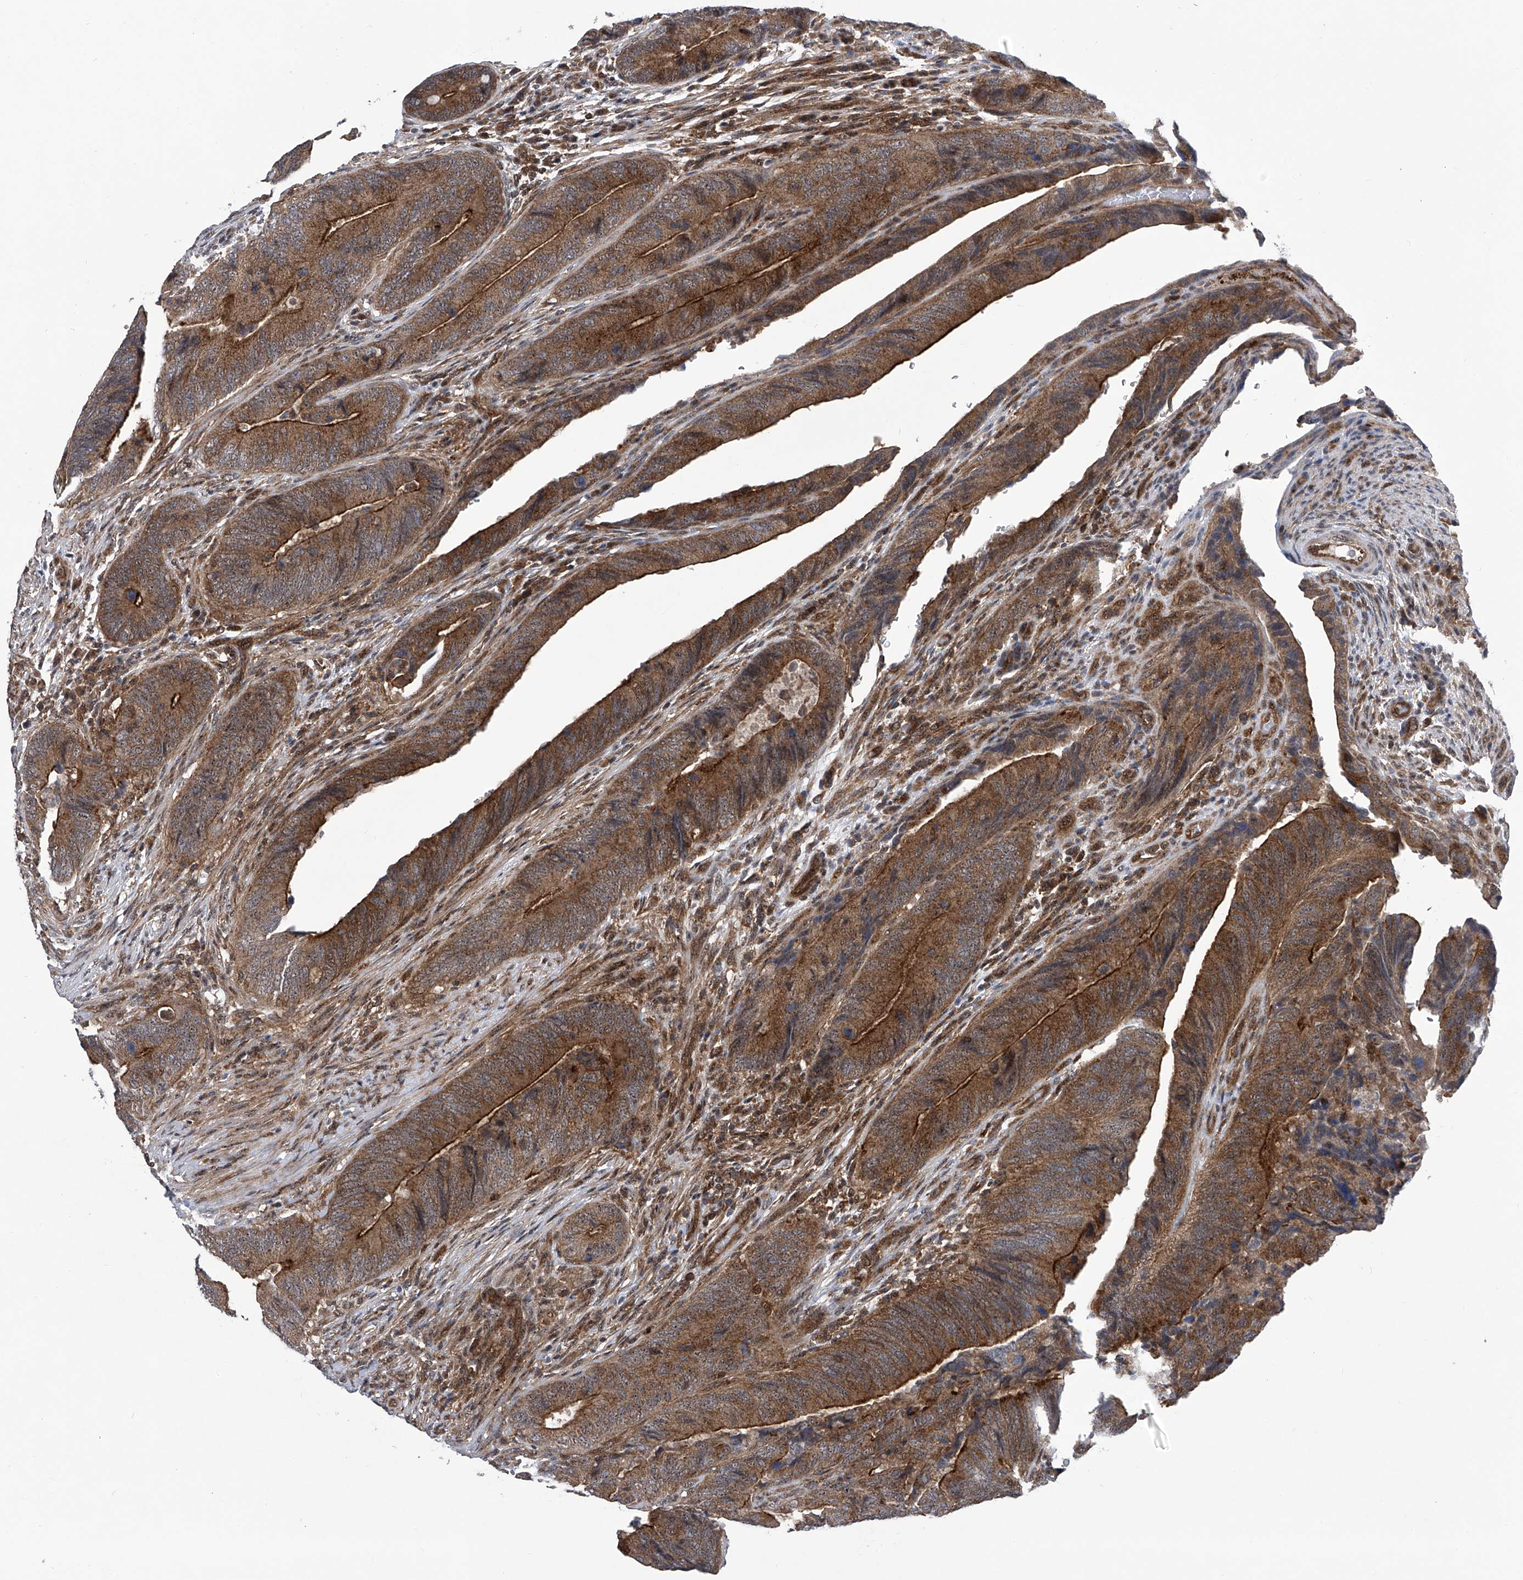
{"staining": {"intensity": "strong", "quantity": ">75%", "location": "cytoplasmic/membranous"}, "tissue": "colorectal cancer", "cell_type": "Tumor cells", "image_type": "cancer", "snomed": [{"axis": "morphology", "description": "Normal tissue, NOS"}, {"axis": "morphology", "description": "Adenocarcinoma, NOS"}, {"axis": "topography", "description": "Colon"}], "caption": "This image exhibits immunohistochemistry (IHC) staining of colorectal cancer, with high strong cytoplasmic/membranous staining in approximately >75% of tumor cells.", "gene": "CISH", "patient": {"sex": "male", "age": 56}}